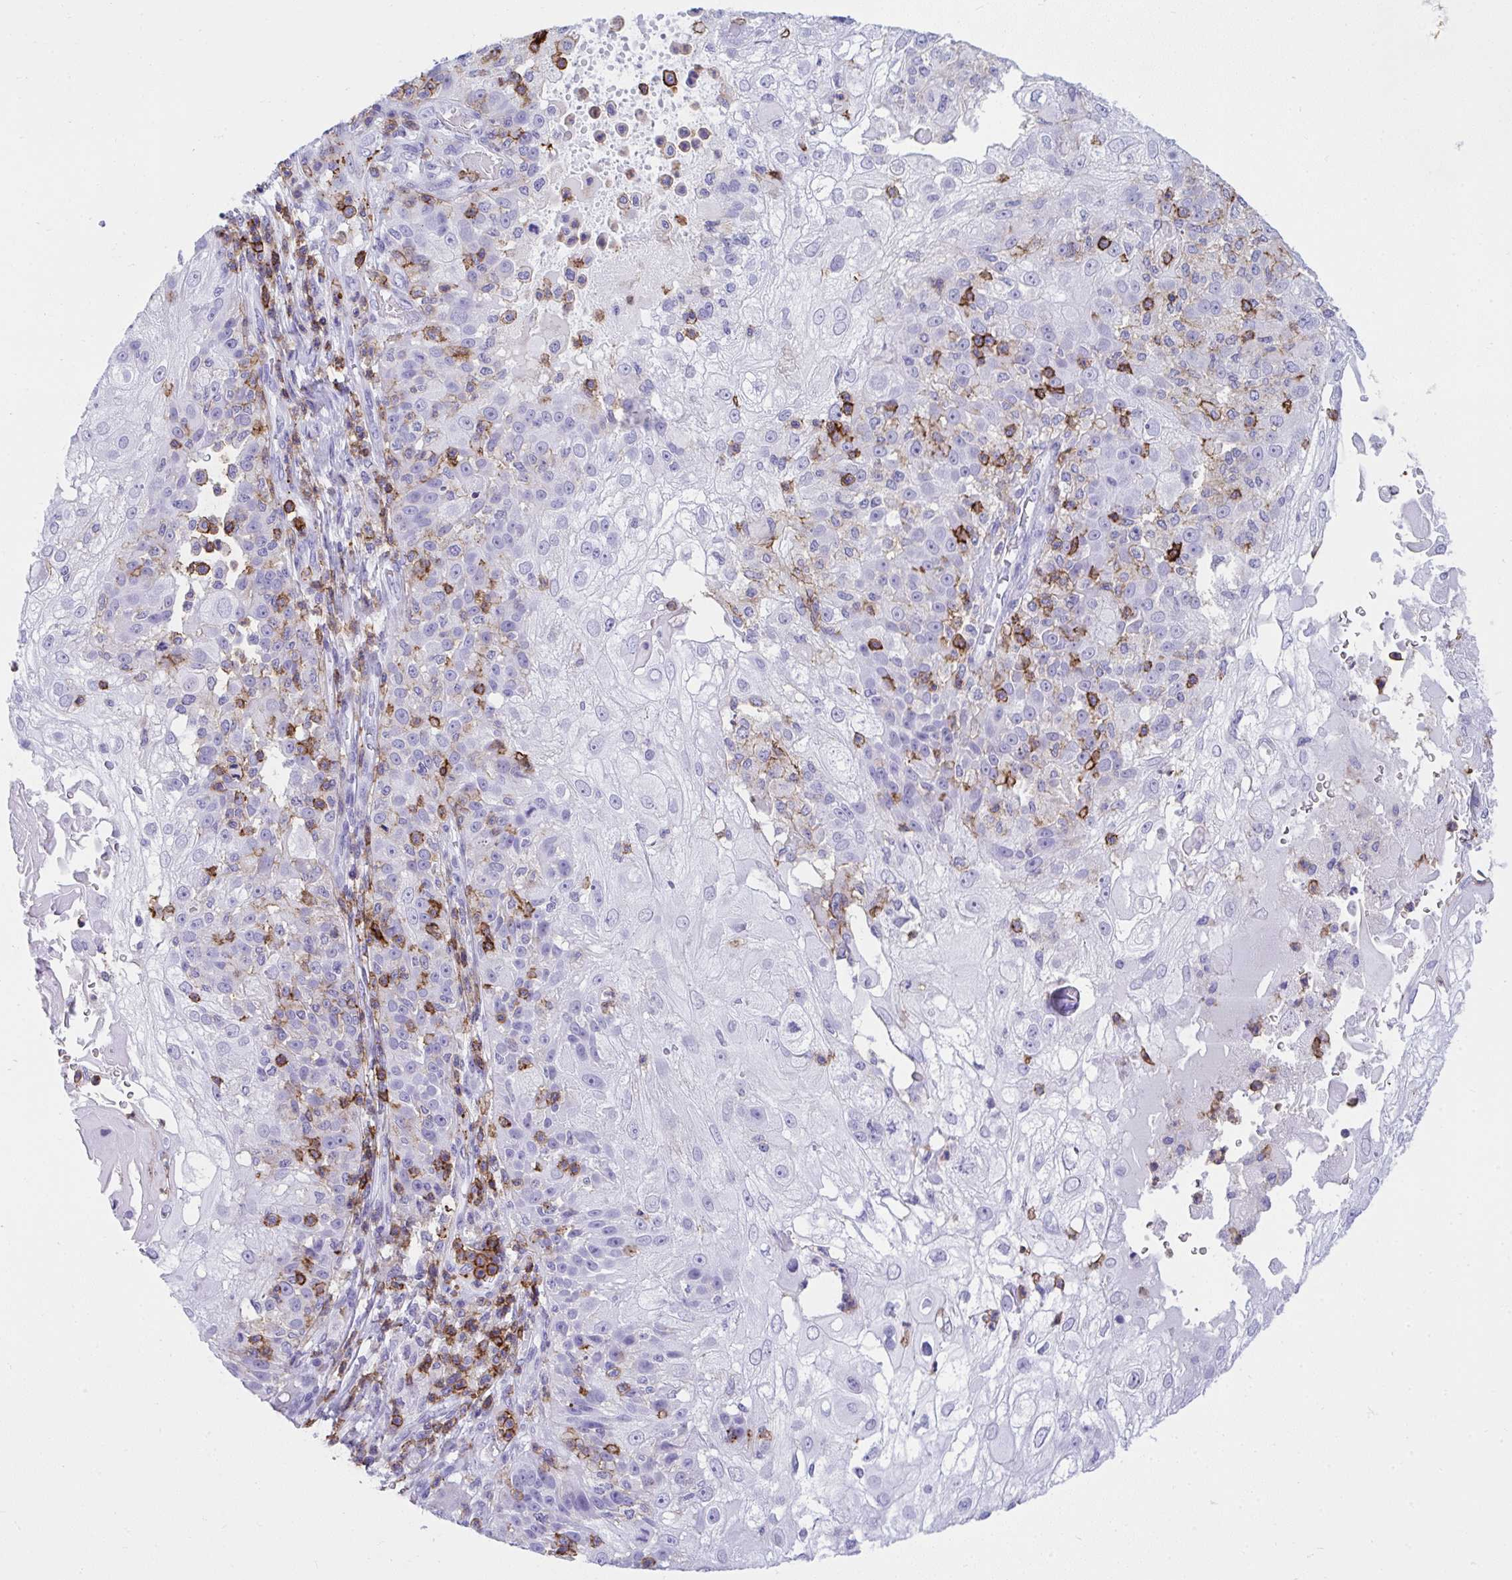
{"staining": {"intensity": "negative", "quantity": "none", "location": "none"}, "tissue": "skin cancer", "cell_type": "Tumor cells", "image_type": "cancer", "snomed": [{"axis": "morphology", "description": "Normal tissue, NOS"}, {"axis": "morphology", "description": "Squamous cell carcinoma, NOS"}, {"axis": "topography", "description": "Skin"}], "caption": "Immunohistochemistry (IHC) photomicrograph of neoplastic tissue: human skin cancer (squamous cell carcinoma) stained with DAB displays no significant protein expression in tumor cells.", "gene": "SPN", "patient": {"sex": "female", "age": 83}}